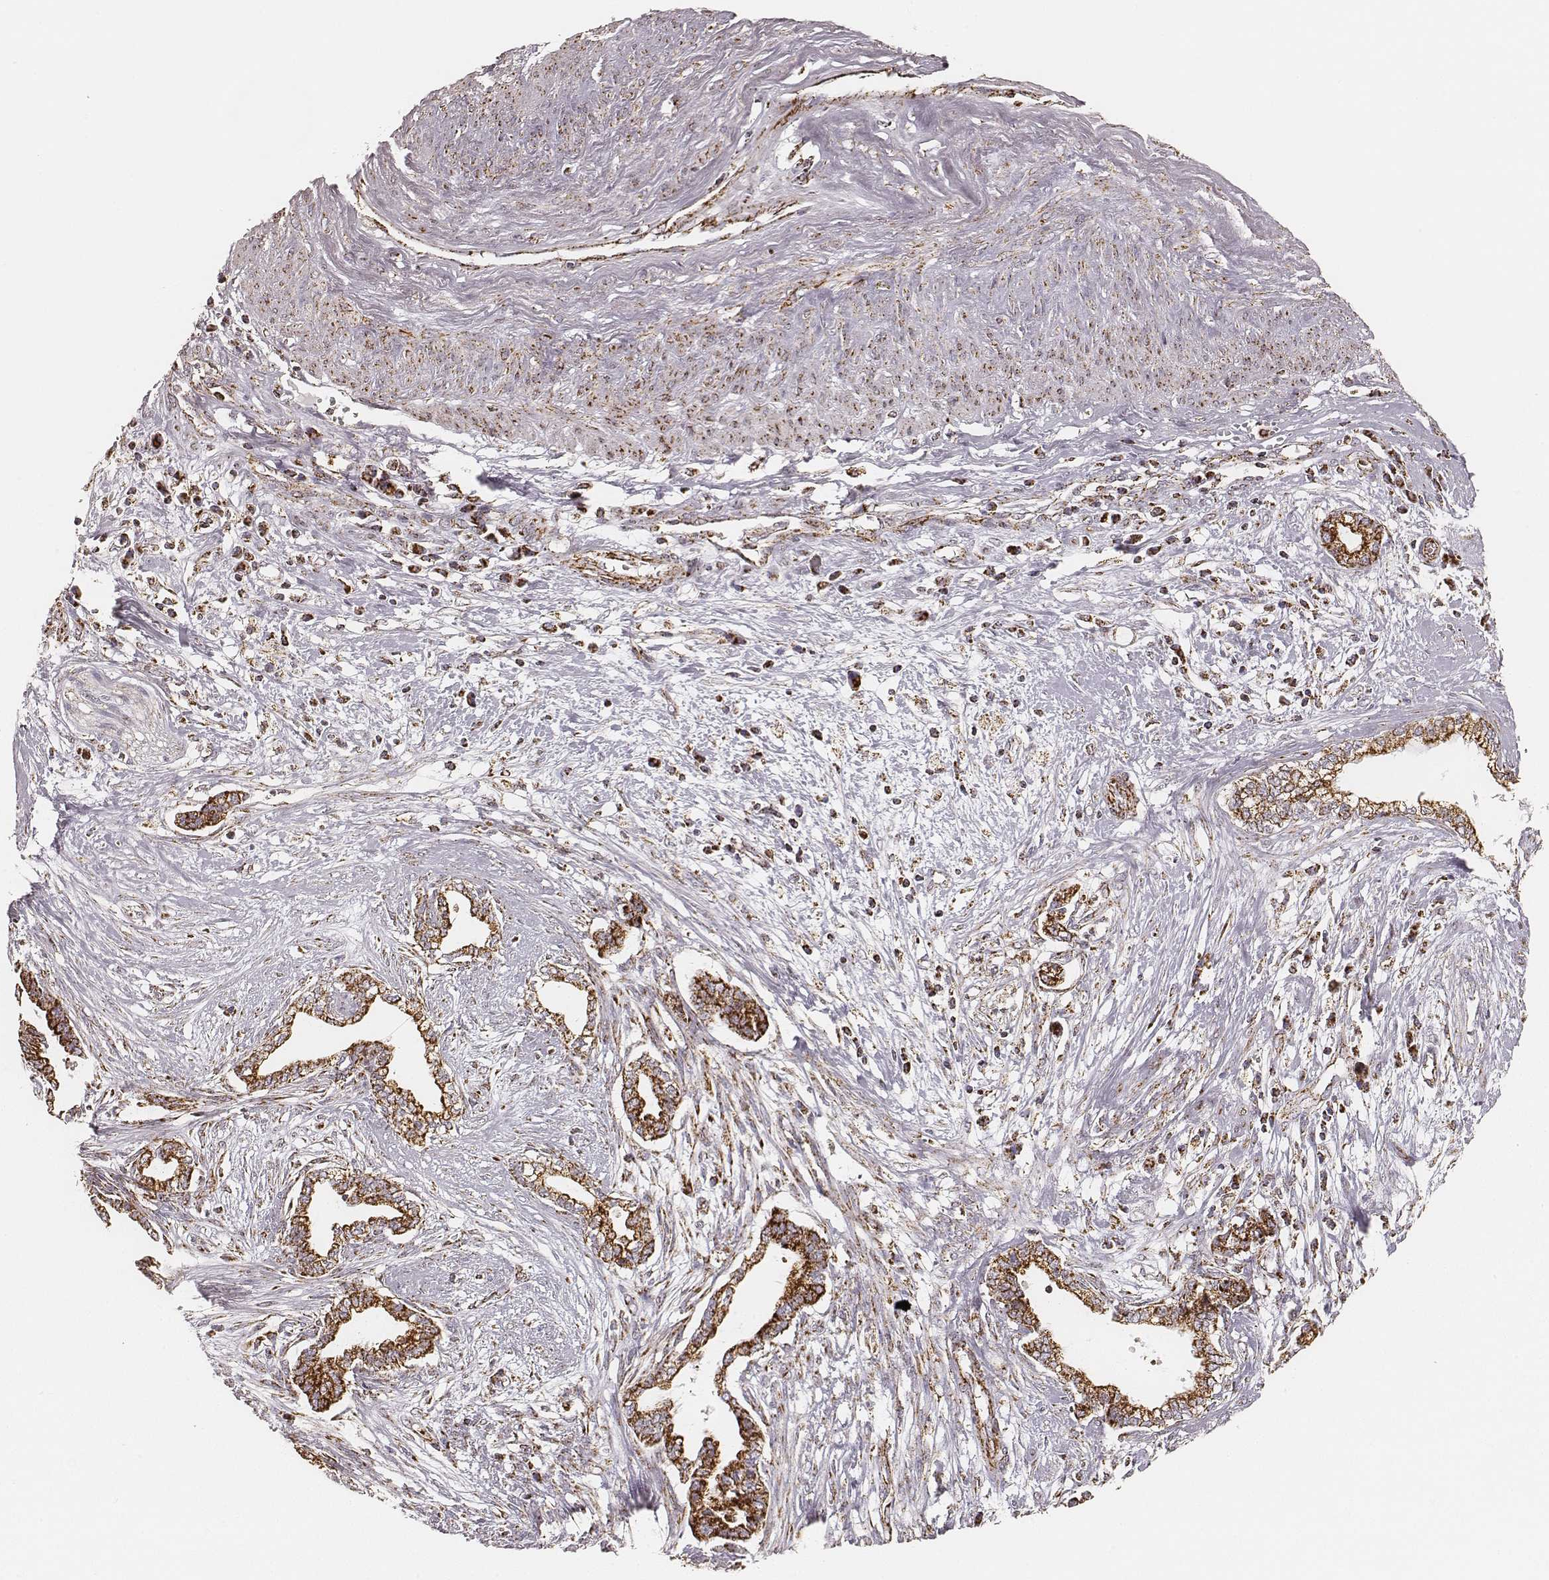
{"staining": {"intensity": "strong", "quantity": ">75%", "location": "cytoplasmic/membranous"}, "tissue": "cervical cancer", "cell_type": "Tumor cells", "image_type": "cancer", "snomed": [{"axis": "morphology", "description": "Adenocarcinoma, NOS"}, {"axis": "topography", "description": "Cervix"}], "caption": "Immunohistochemical staining of human cervical adenocarcinoma shows high levels of strong cytoplasmic/membranous positivity in approximately >75% of tumor cells.", "gene": "CS", "patient": {"sex": "female", "age": 62}}